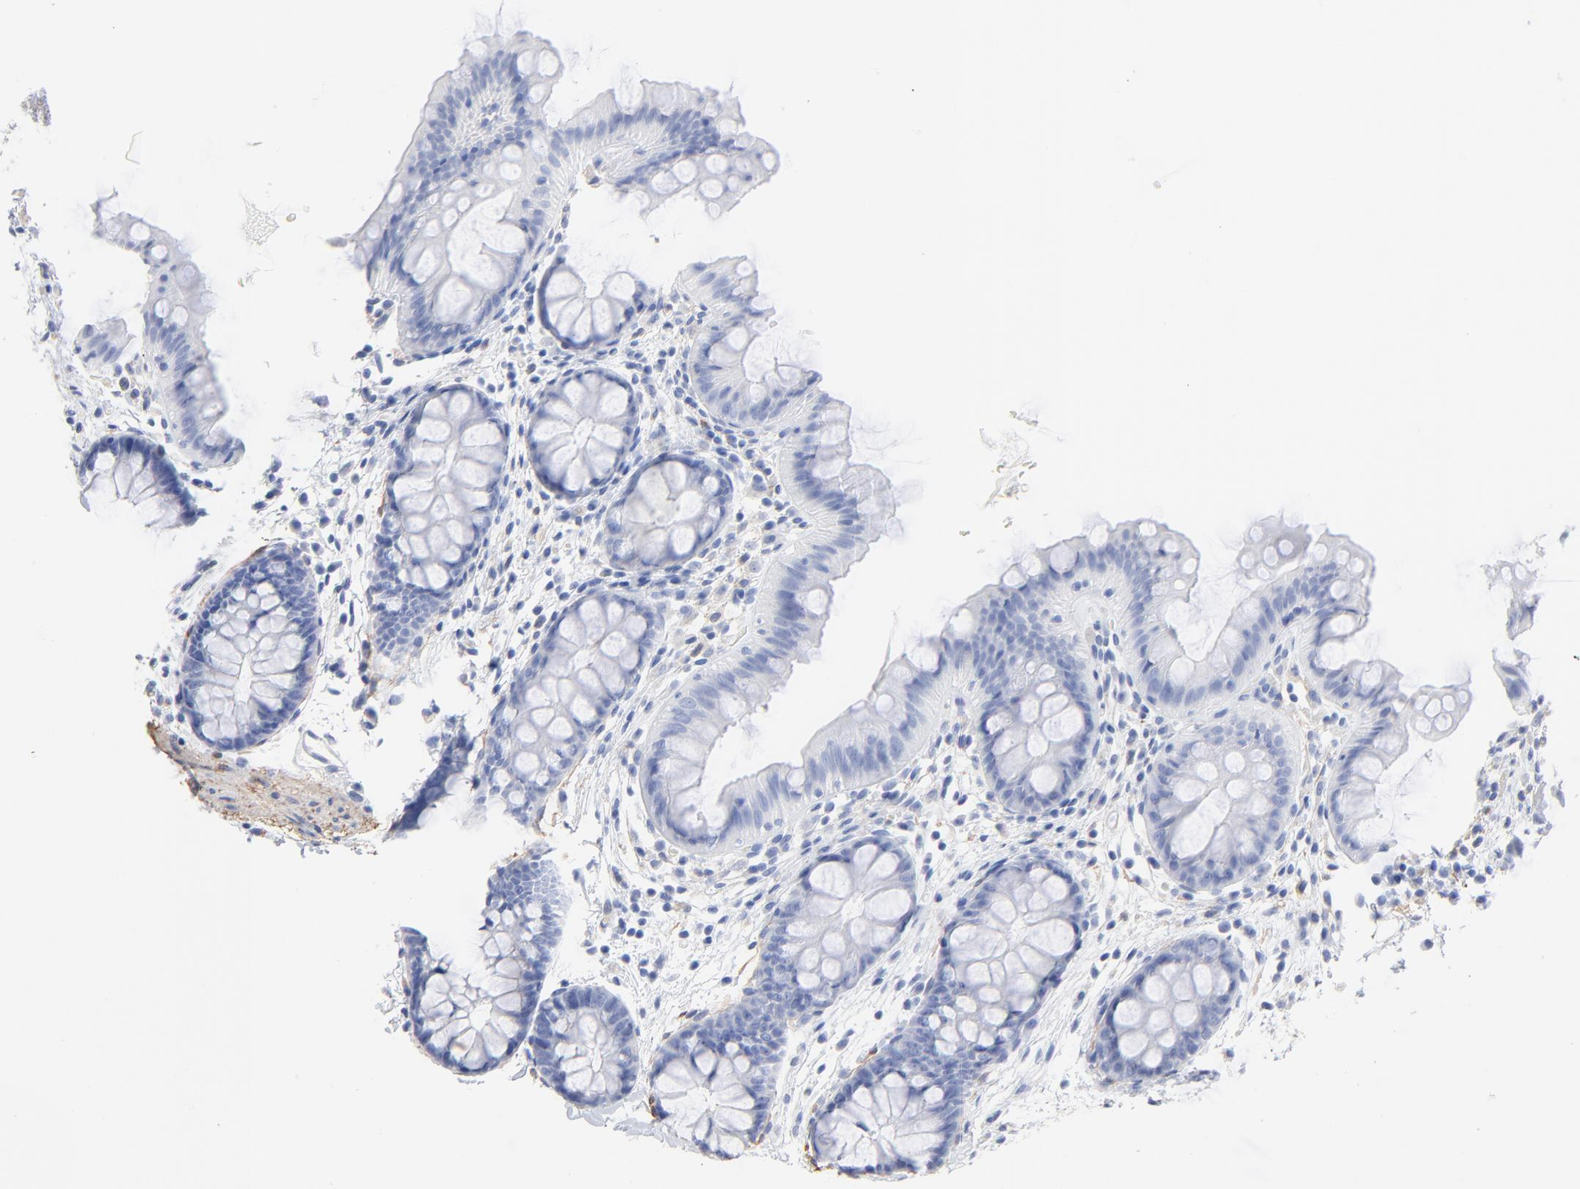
{"staining": {"intensity": "negative", "quantity": "none", "location": "none"}, "tissue": "colon", "cell_type": "Glandular cells", "image_type": "normal", "snomed": [{"axis": "morphology", "description": "Normal tissue, NOS"}, {"axis": "topography", "description": "Smooth muscle"}, {"axis": "topography", "description": "Colon"}], "caption": "High power microscopy photomicrograph of an IHC micrograph of benign colon, revealing no significant staining in glandular cells. Nuclei are stained in blue.", "gene": "AGTR1", "patient": {"sex": "male", "age": 67}}